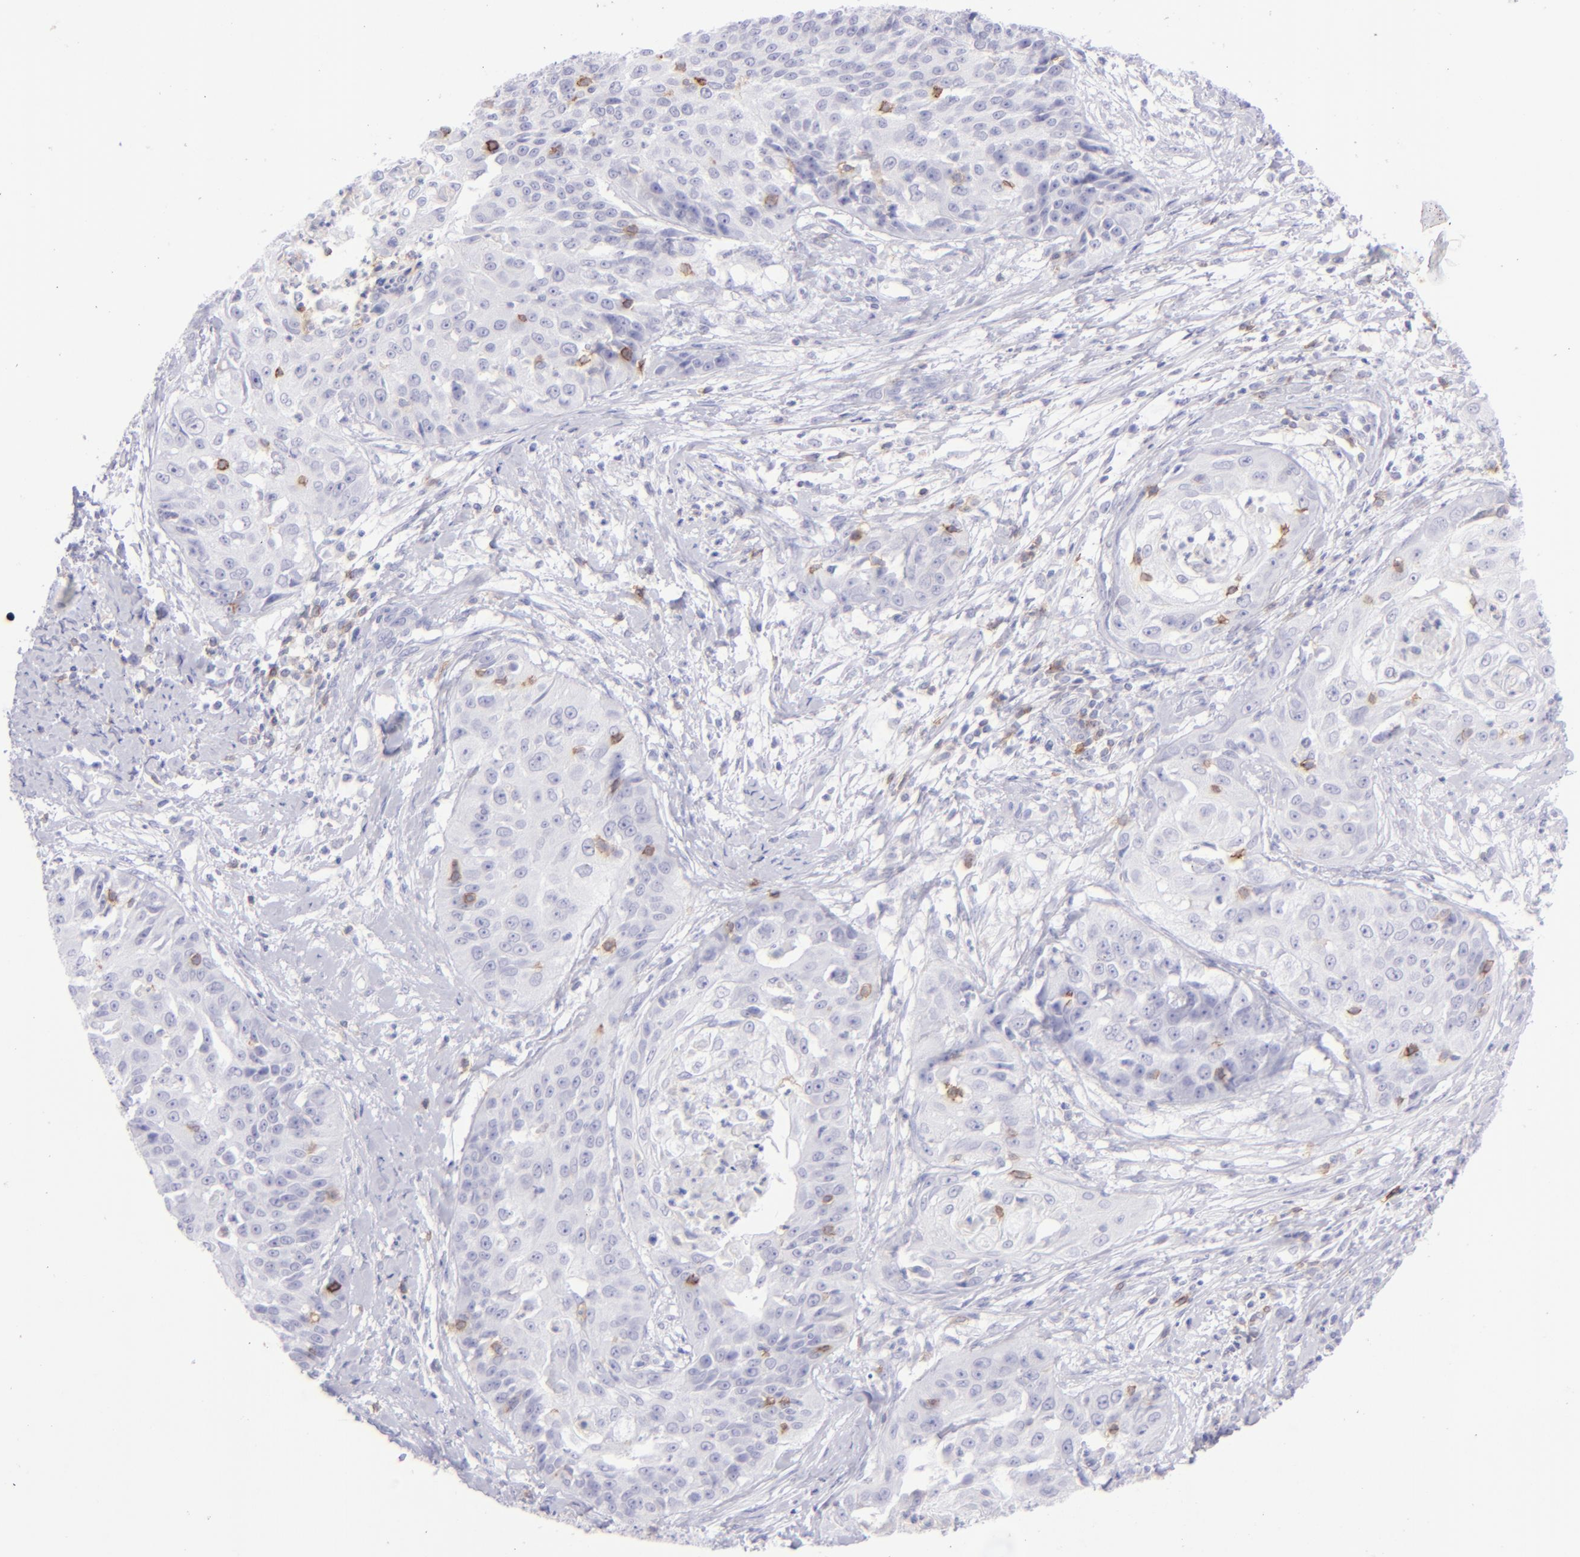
{"staining": {"intensity": "negative", "quantity": "none", "location": "none"}, "tissue": "cervical cancer", "cell_type": "Tumor cells", "image_type": "cancer", "snomed": [{"axis": "morphology", "description": "Squamous cell carcinoma, NOS"}, {"axis": "topography", "description": "Cervix"}], "caption": "Tumor cells show no significant protein expression in squamous cell carcinoma (cervical).", "gene": "CD69", "patient": {"sex": "female", "age": 64}}